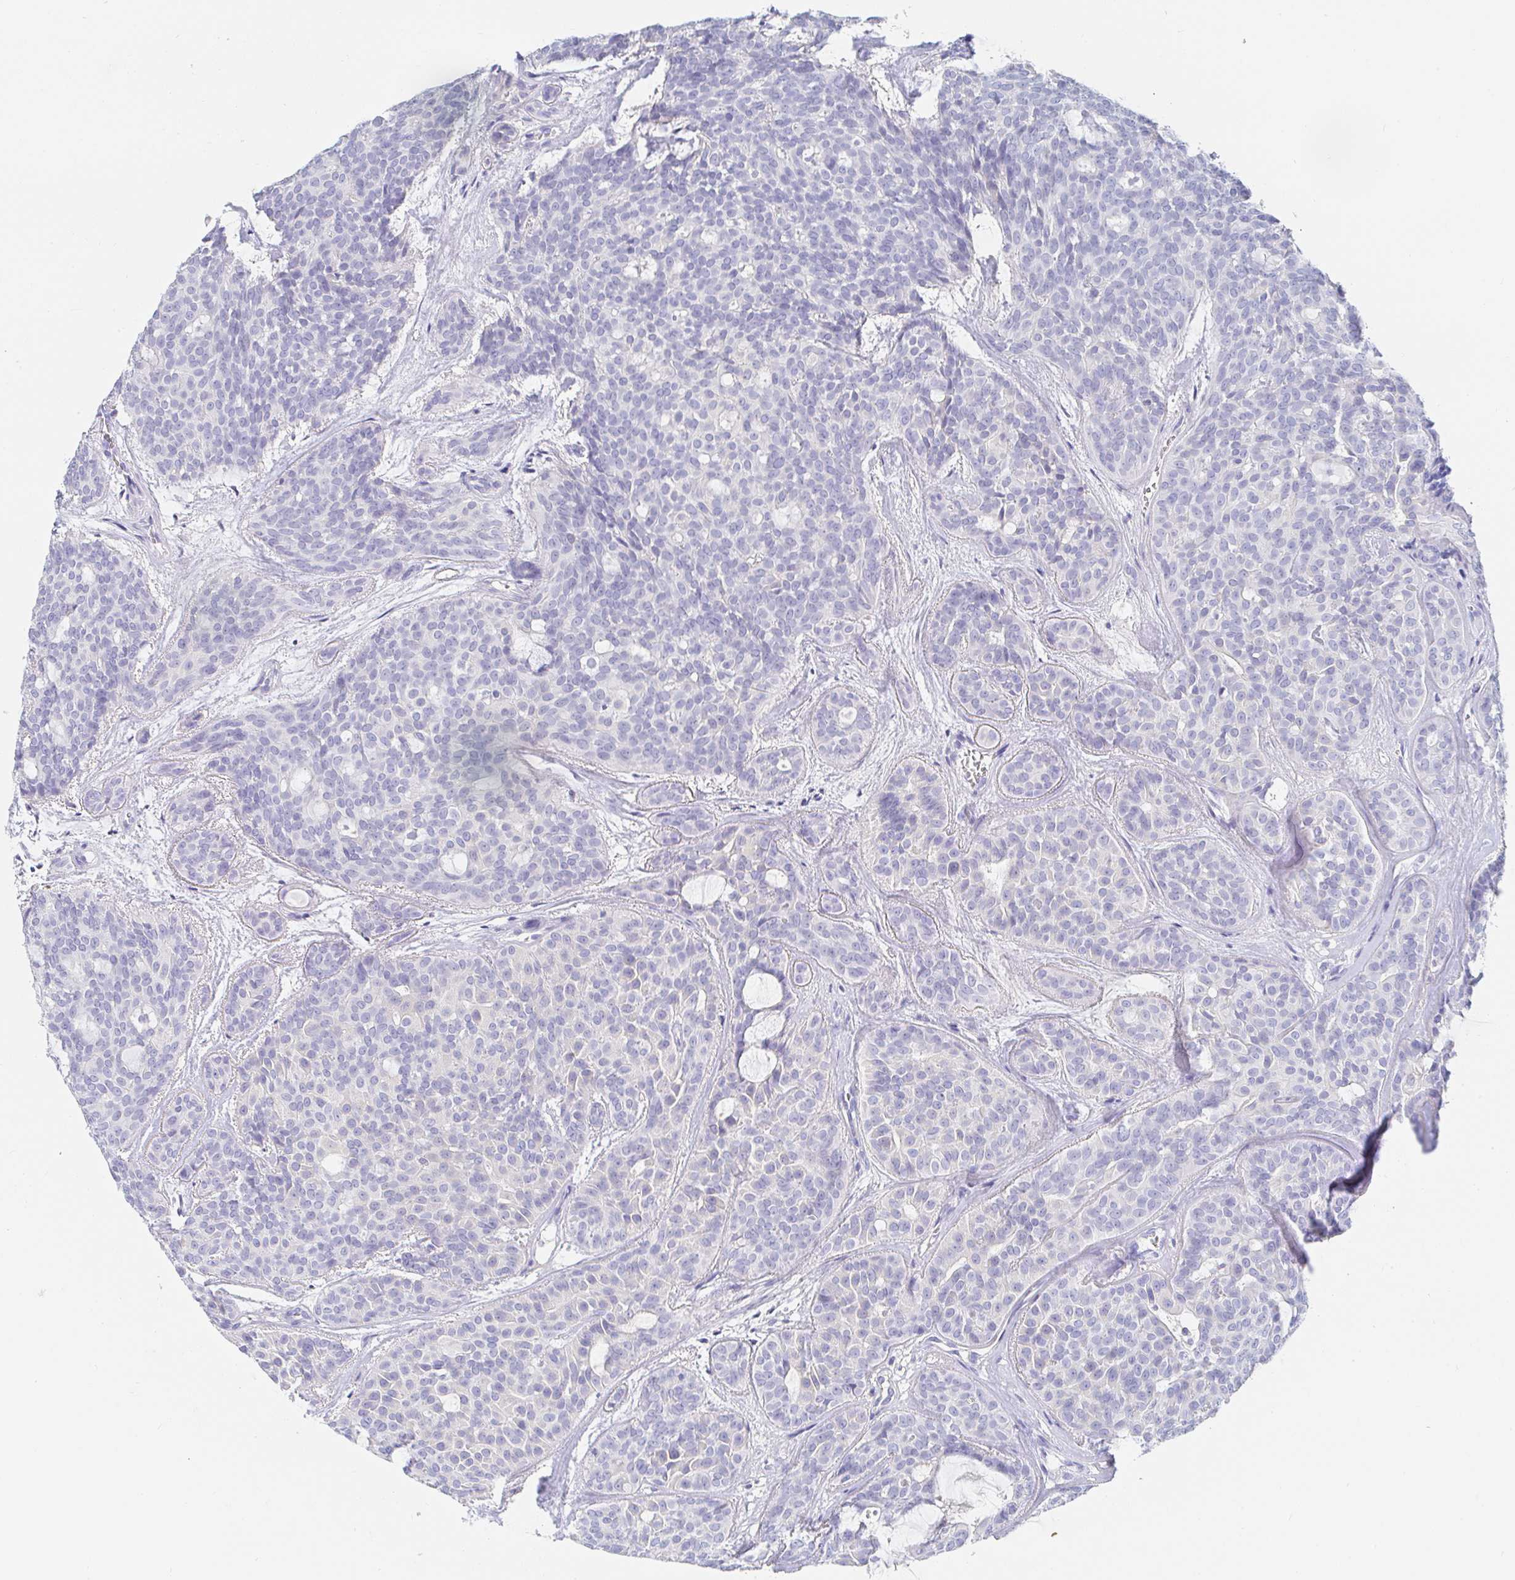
{"staining": {"intensity": "negative", "quantity": "none", "location": "none"}, "tissue": "head and neck cancer", "cell_type": "Tumor cells", "image_type": "cancer", "snomed": [{"axis": "morphology", "description": "Adenocarcinoma, NOS"}, {"axis": "topography", "description": "Head-Neck"}], "caption": "IHC of human head and neck cancer (adenocarcinoma) shows no expression in tumor cells.", "gene": "PDE6B", "patient": {"sex": "male", "age": 66}}